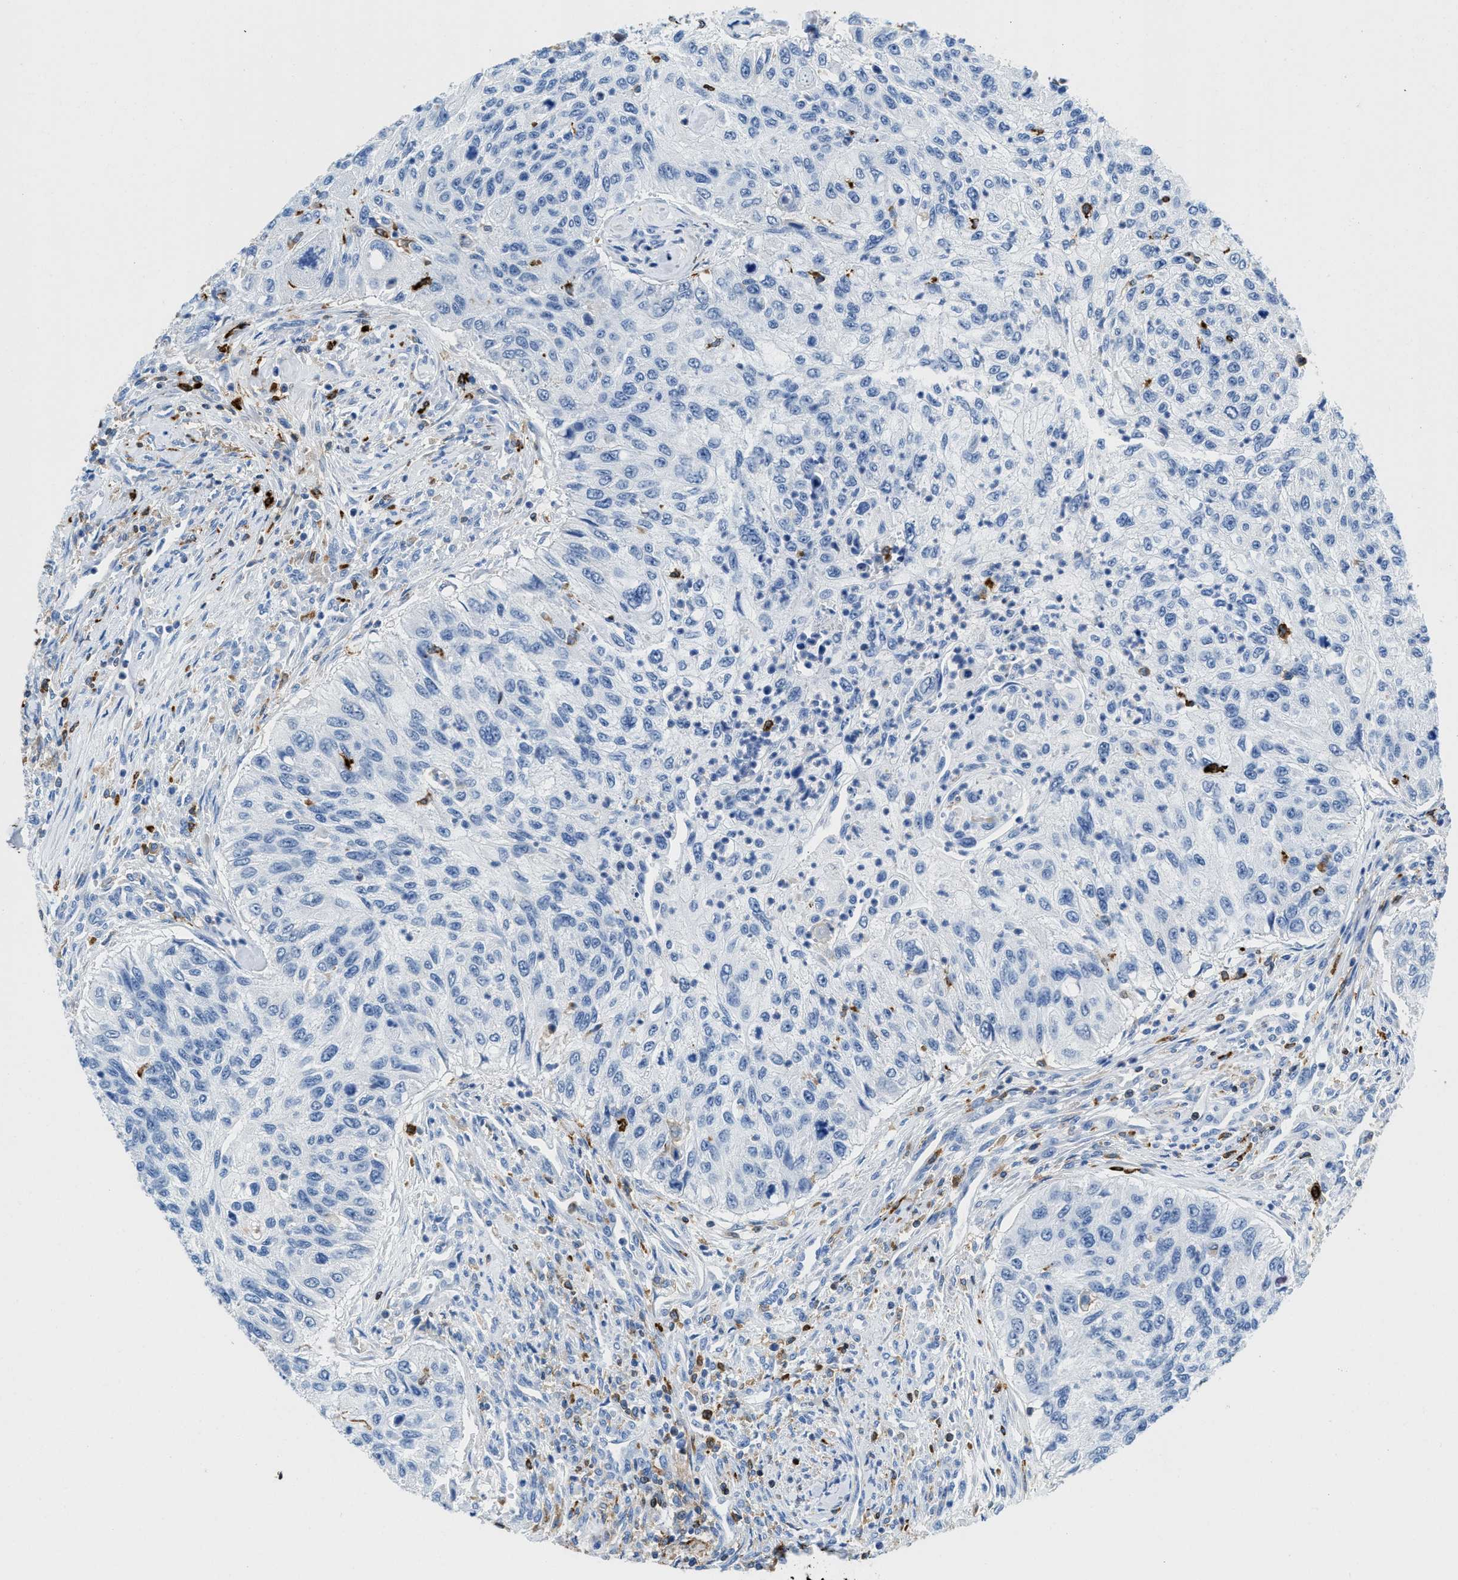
{"staining": {"intensity": "negative", "quantity": "none", "location": "none"}, "tissue": "urothelial cancer", "cell_type": "Tumor cells", "image_type": "cancer", "snomed": [{"axis": "morphology", "description": "Urothelial carcinoma, High grade"}, {"axis": "topography", "description": "Urinary bladder"}], "caption": "Immunohistochemistry histopathology image of high-grade urothelial carcinoma stained for a protein (brown), which demonstrates no expression in tumor cells.", "gene": "CD226", "patient": {"sex": "female", "age": 60}}